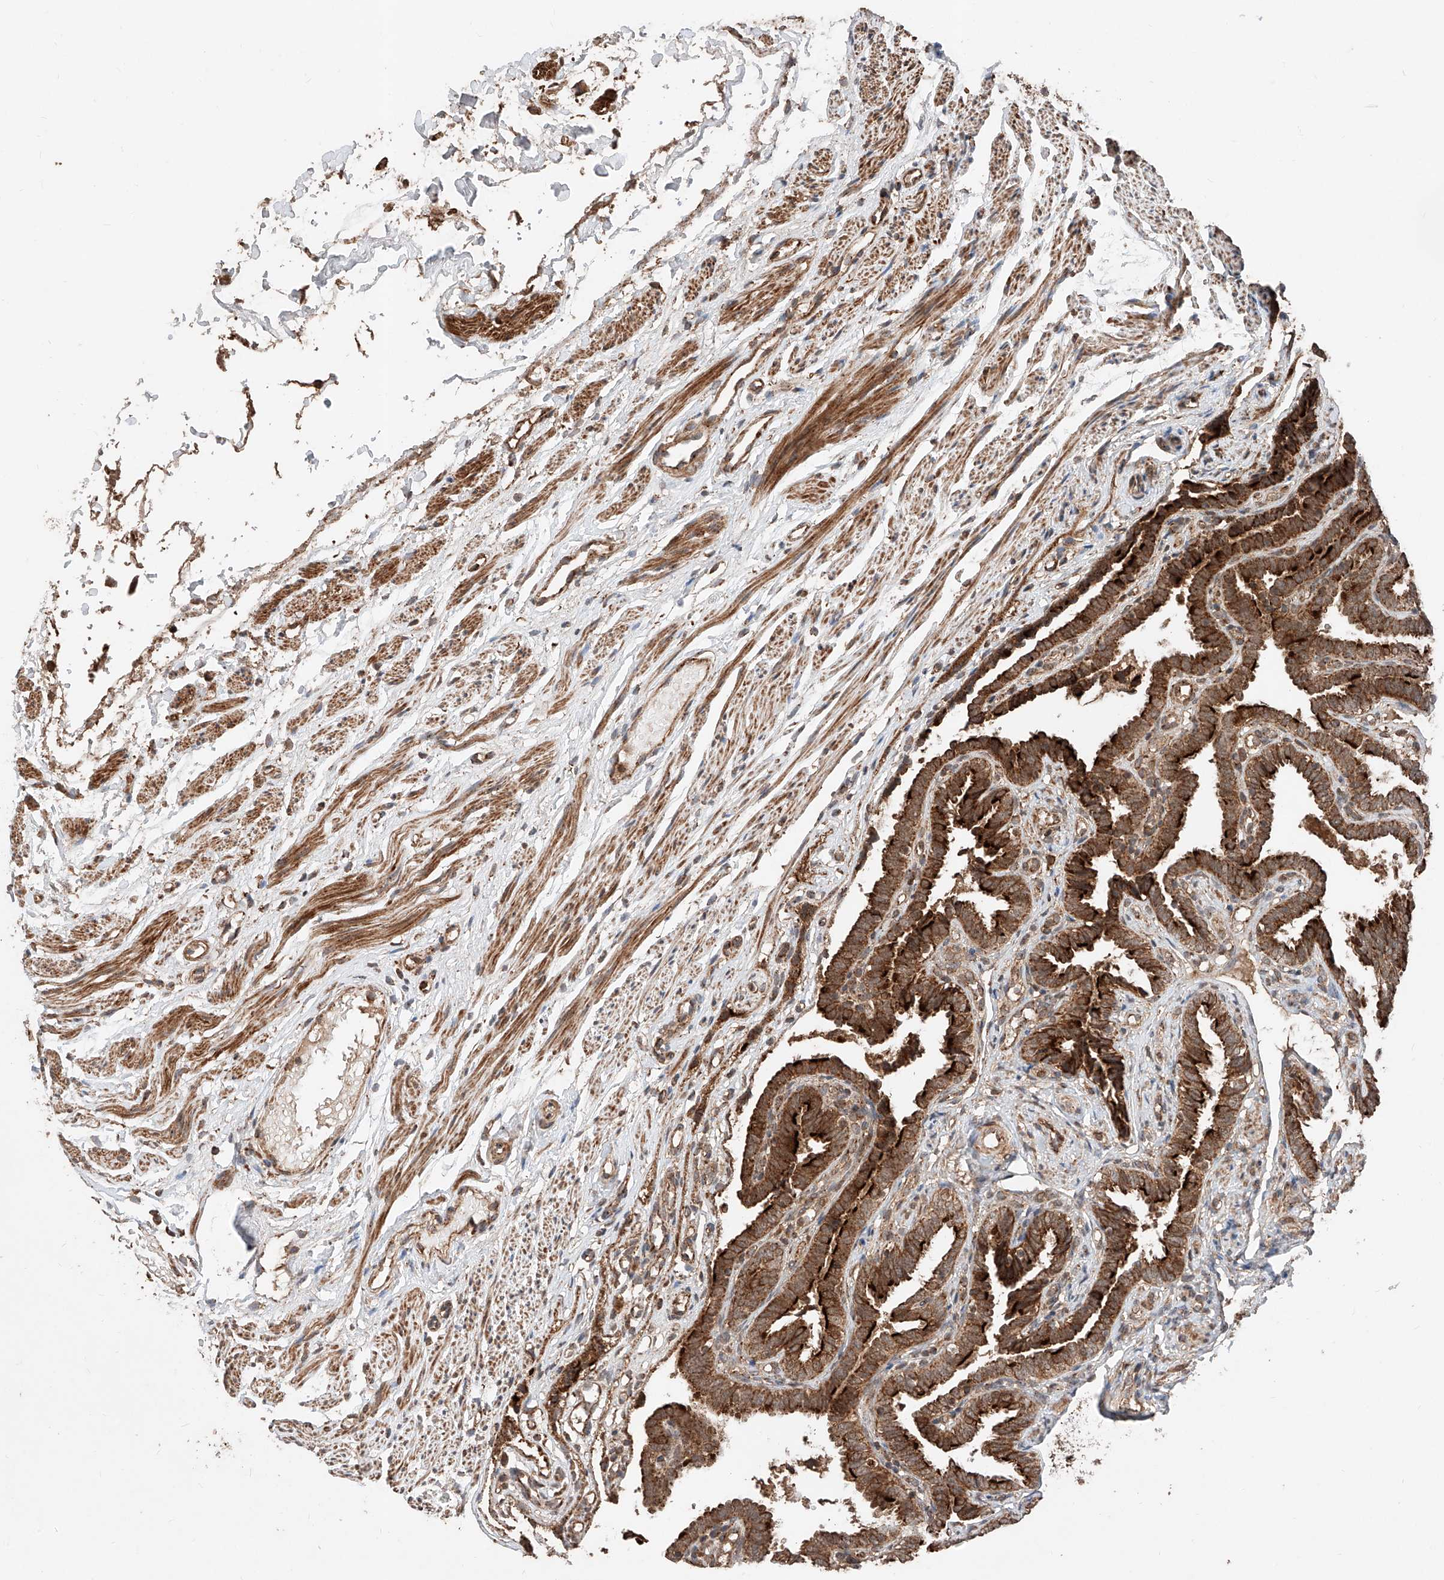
{"staining": {"intensity": "strong", "quantity": ">75%", "location": "cytoplasmic/membranous"}, "tissue": "fallopian tube", "cell_type": "Glandular cells", "image_type": "normal", "snomed": [{"axis": "morphology", "description": "Normal tissue, NOS"}, {"axis": "topography", "description": "Fallopian tube"}], "caption": "Immunohistochemistry image of unremarkable fallopian tube: human fallopian tube stained using immunohistochemistry exhibits high levels of strong protein expression localized specifically in the cytoplasmic/membranous of glandular cells, appearing as a cytoplasmic/membranous brown color.", "gene": "ZSCAN29", "patient": {"sex": "female", "age": 39}}